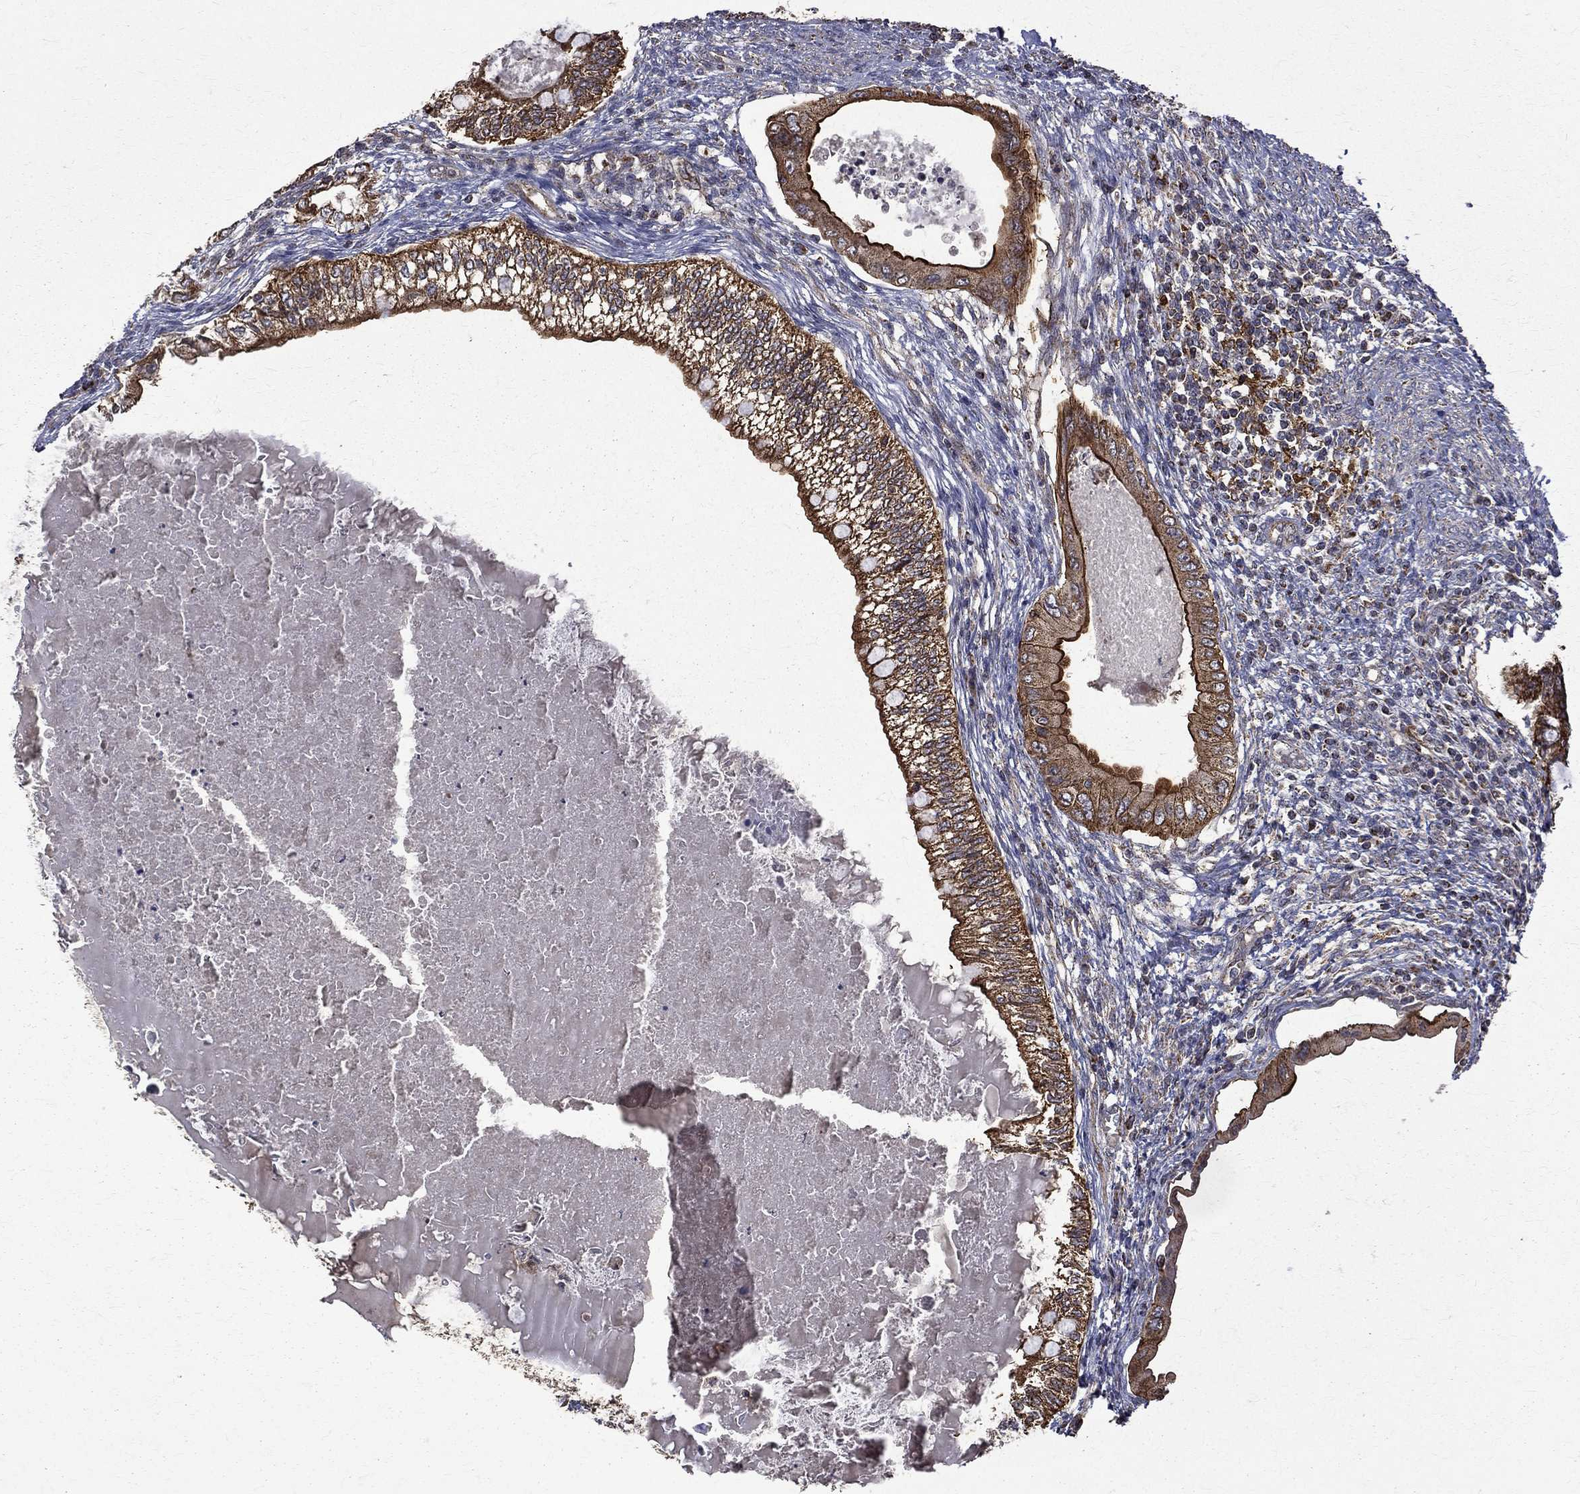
{"staining": {"intensity": "moderate", "quantity": ">75%", "location": "cytoplasmic/membranous"}, "tissue": "testis cancer", "cell_type": "Tumor cells", "image_type": "cancer", "snomed": [{"axis": "morphology", "description": "Seminoma, NOS"}, {"axis": "morphology", "description": "Carcinoma, Embryonal, NOS"}, {"axis": "topography", "description": "Testis"}], "caption": "Protein expression analysis of human seminoma (testis) reveals moderate cytoplasmic/membranous staining in about >75% of tumor cells.", "gene": "RPGR", "patient": {"sex": "male", "age": 41}}